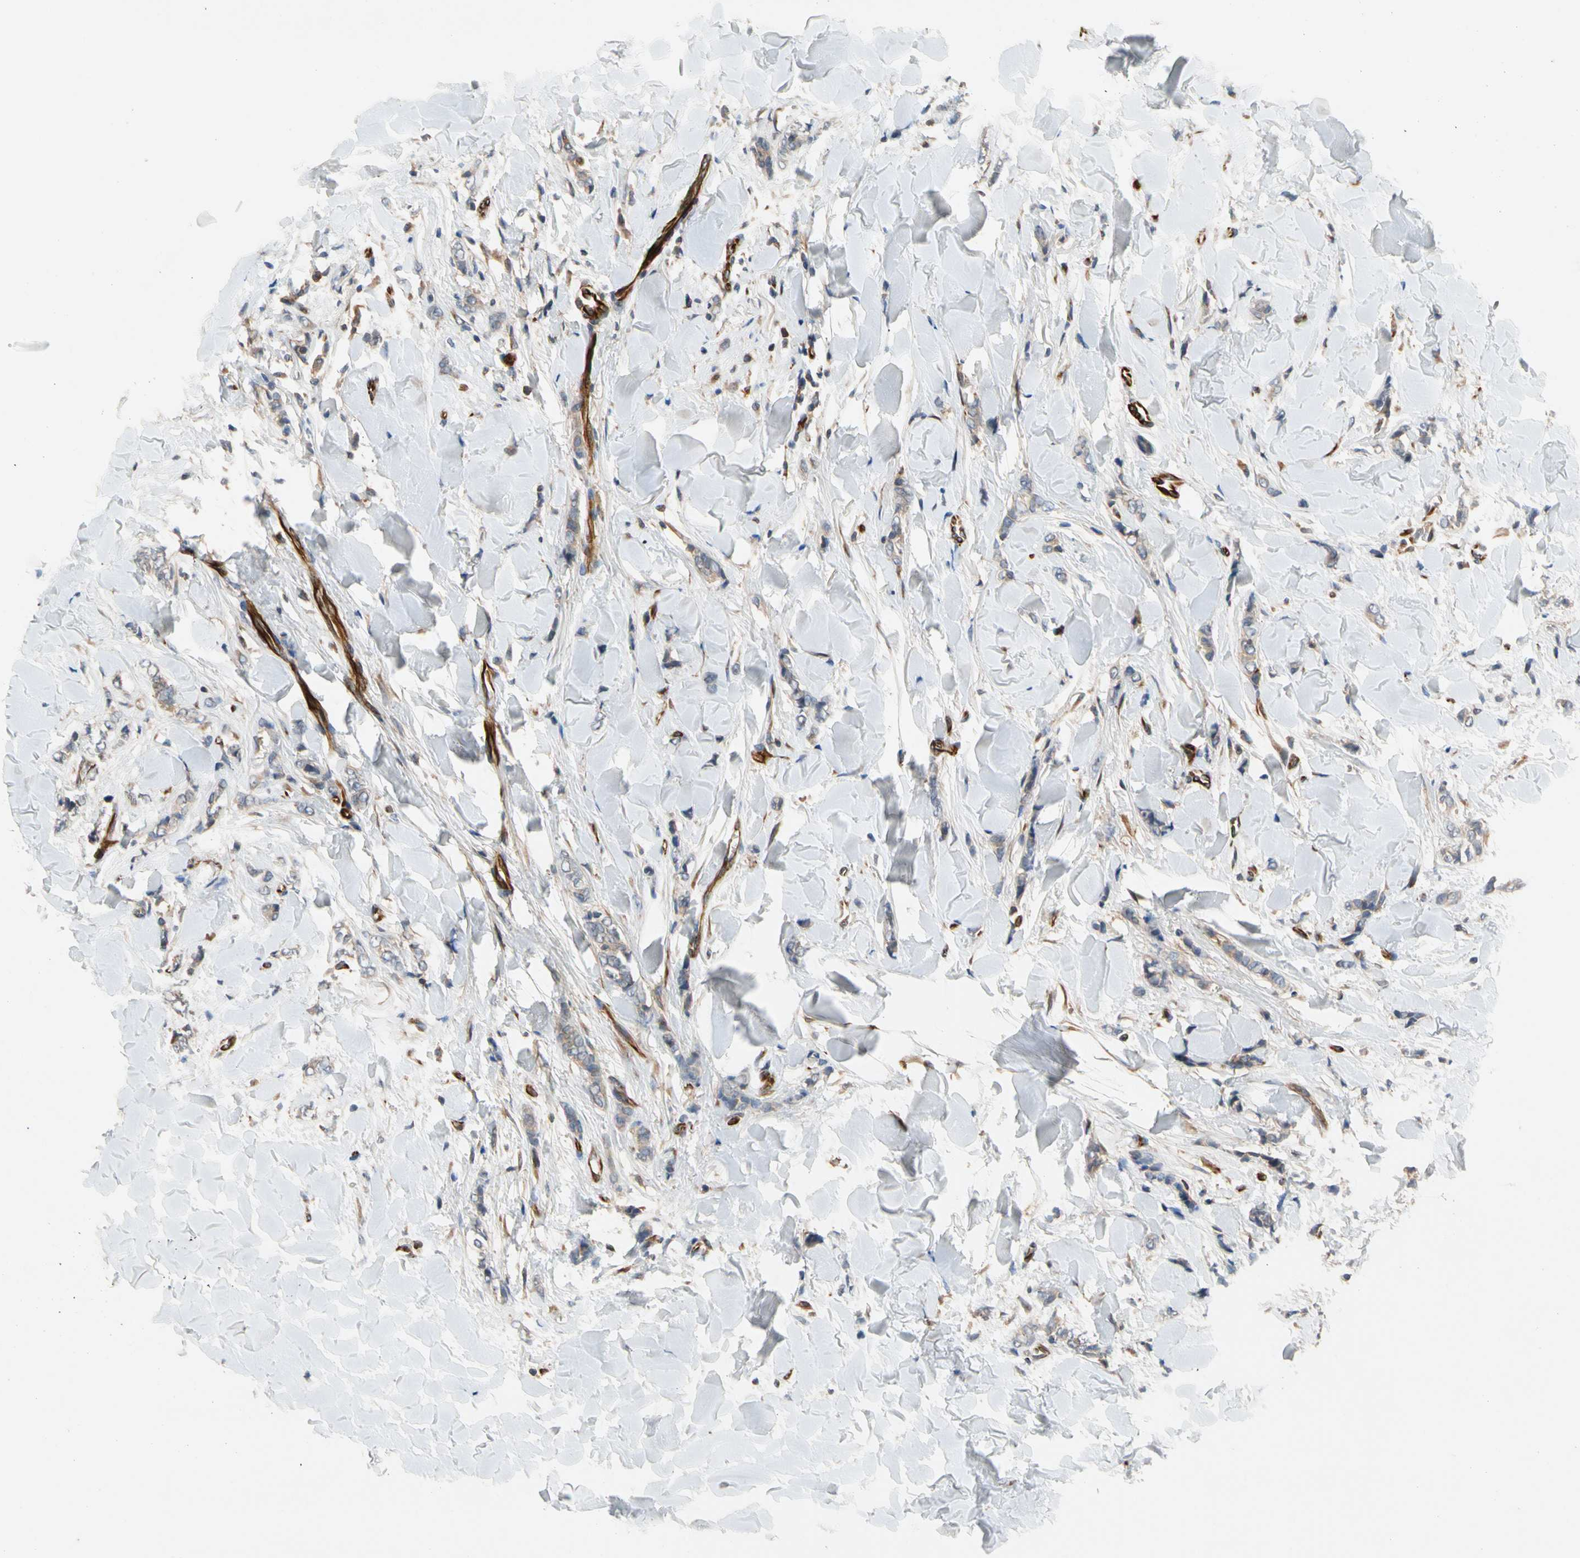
{"staining": {"intensity": "weak", "quantity": "25%-75%", "location": "cytoplasmic/membranous"}, "tissue": "breast cancer", "cell_type": "Tumor cells", "image_type": "cancer", "snomed": [{"axis": "morphology", "description": "Lobular carcinoma"}, {"axis": "topography", "description": "Skin"}, {"axis": "topography", "description": "Breast"}], "caption": "A brown stain labels weak cytoplasmic/membranous staining of a protein in human lobular carcinoma (breast) tumor cells. (DAB (3,3'-diaminobenzidine) = brown stain, brightfield microscopy at high magnification).", "gene": "FGD6", "patient": {"sex": "female", "age": 46}}